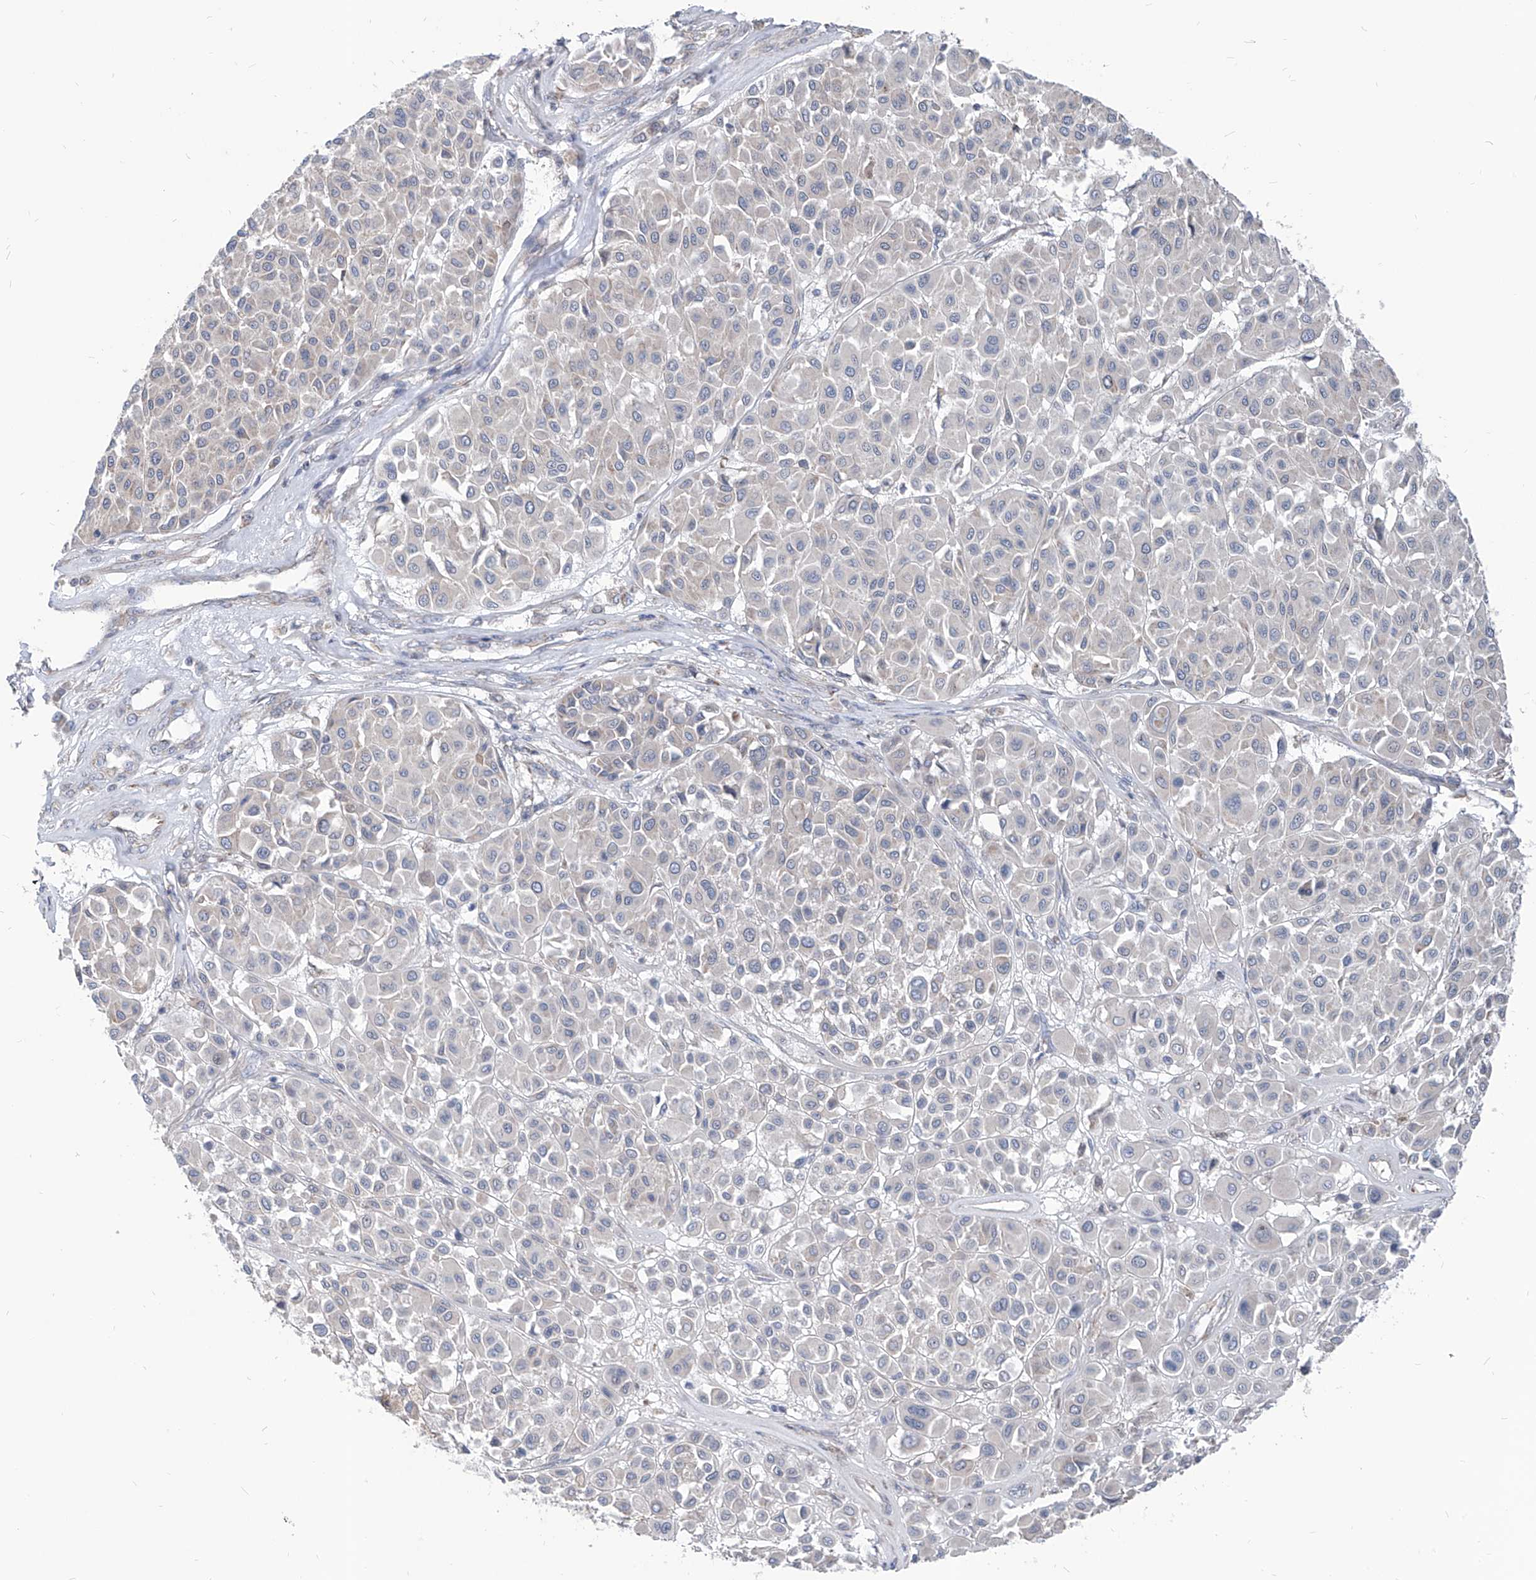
{"staining": {"intensity": "negative", "quantity": "none", "location": "none"}, "tissue": "melanoma", "cell_type": "Tumor cells", "image_type": "cancer", "snomed": [{"axis": "morphology", "description": "Malignant melanoma, Metastatic site"}, {"axis": "topography", "description": "Soft tissue"}], "caption": "Immunohistochemistry of human malignant melanoma (metastatic site) shows no staining in tumor cells.", "gene": "AGPS", "patient": {"sex": "male", "age": 41}}